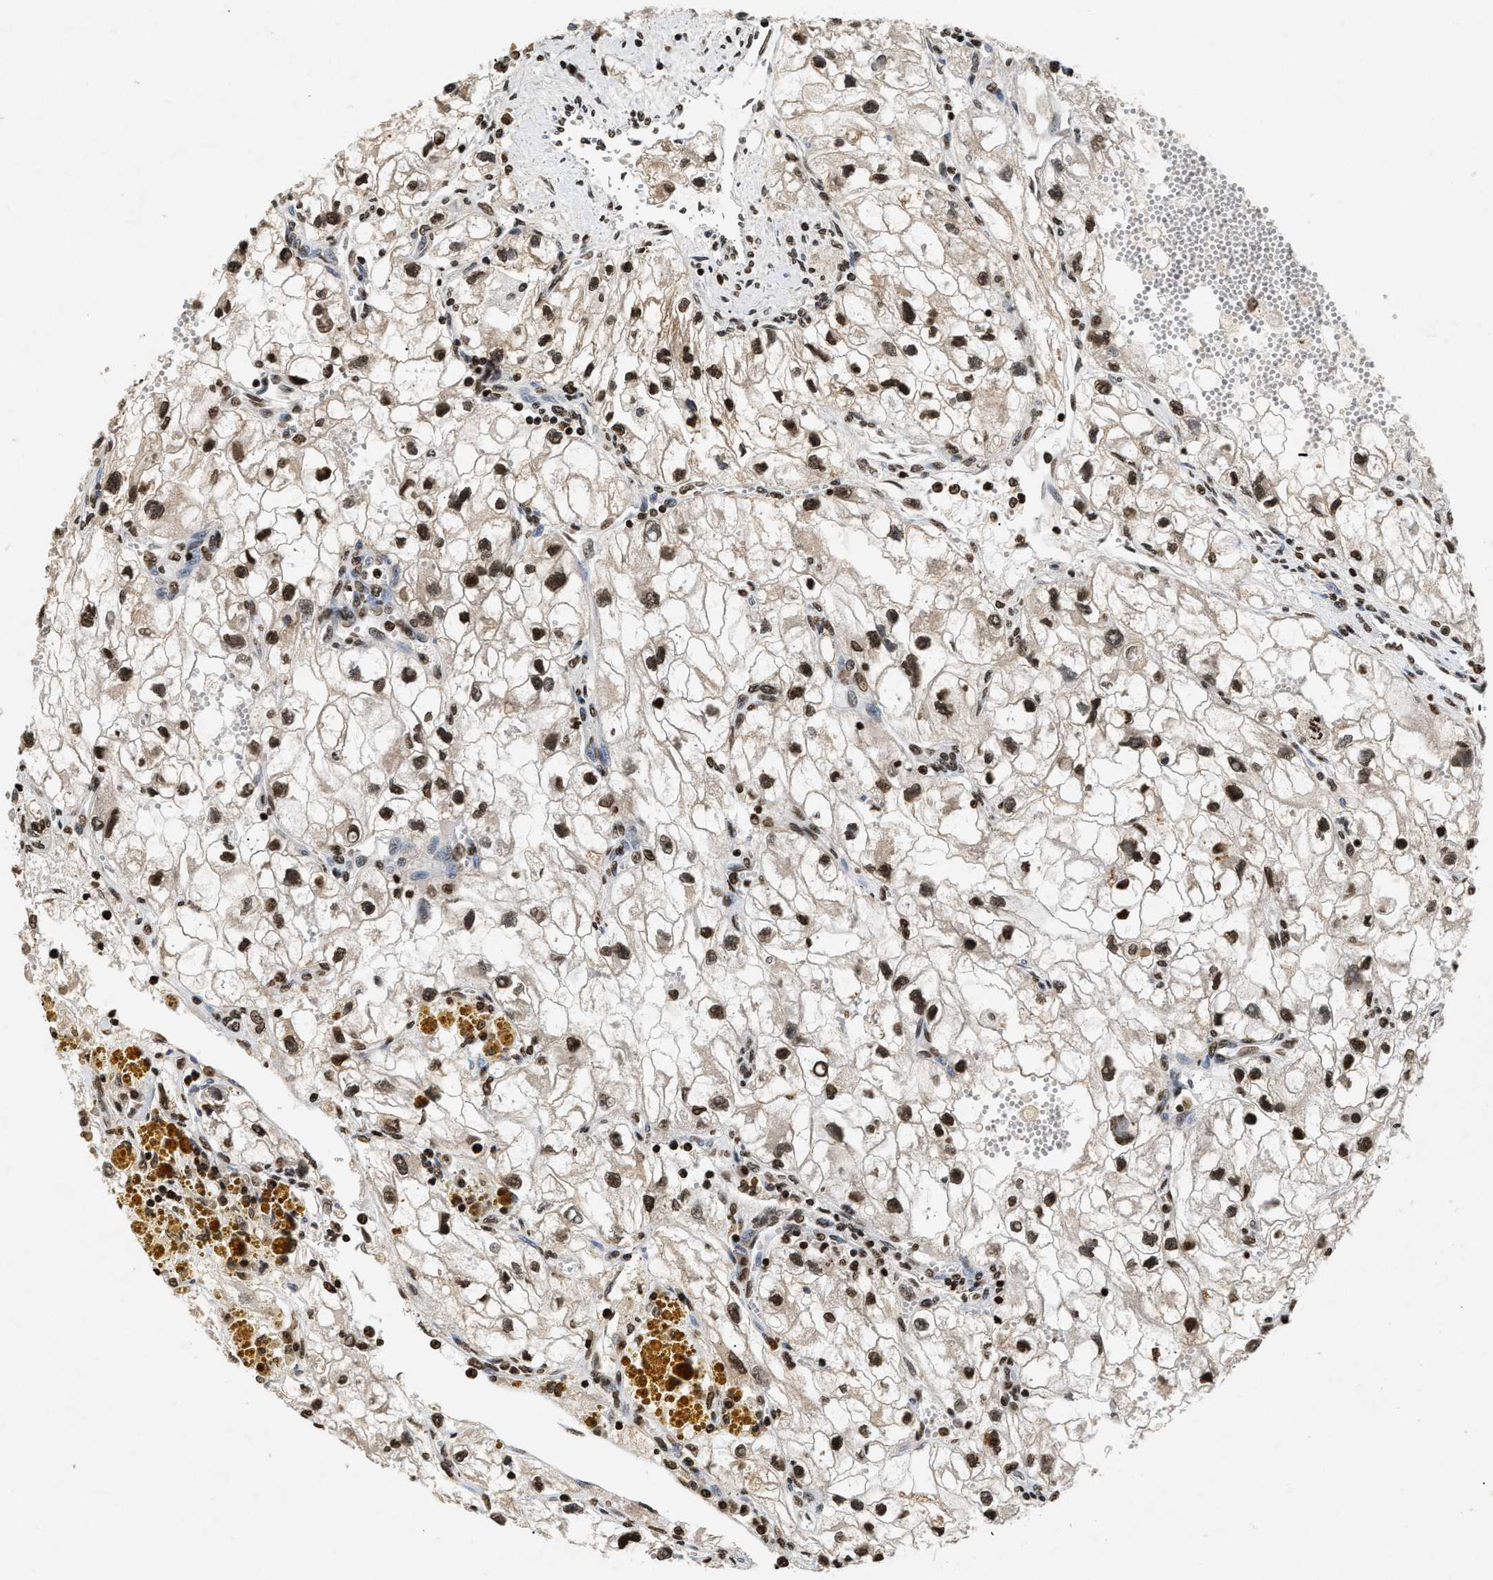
{"staining": {"intensity": "moderate", "quantity": ">75%", "location": "nuclear"}, "tissue": "renal cancer", "cell_type": "Tumor cells", "image_type": "cancer", "snomed": [{"axis": "morphology", "description": "Adenocarcinoma, NOS"}, {"axis": "topography", "description": "Kidney"}], "caption": "Immunohistochemical staining of human adenocarcinoma (renal) displays medium levels of moderate nuclear staining in approximately >75% of tumor cells.", "gene": "DNASE1L3", "patient": {"sex": "female", "age": 70}}